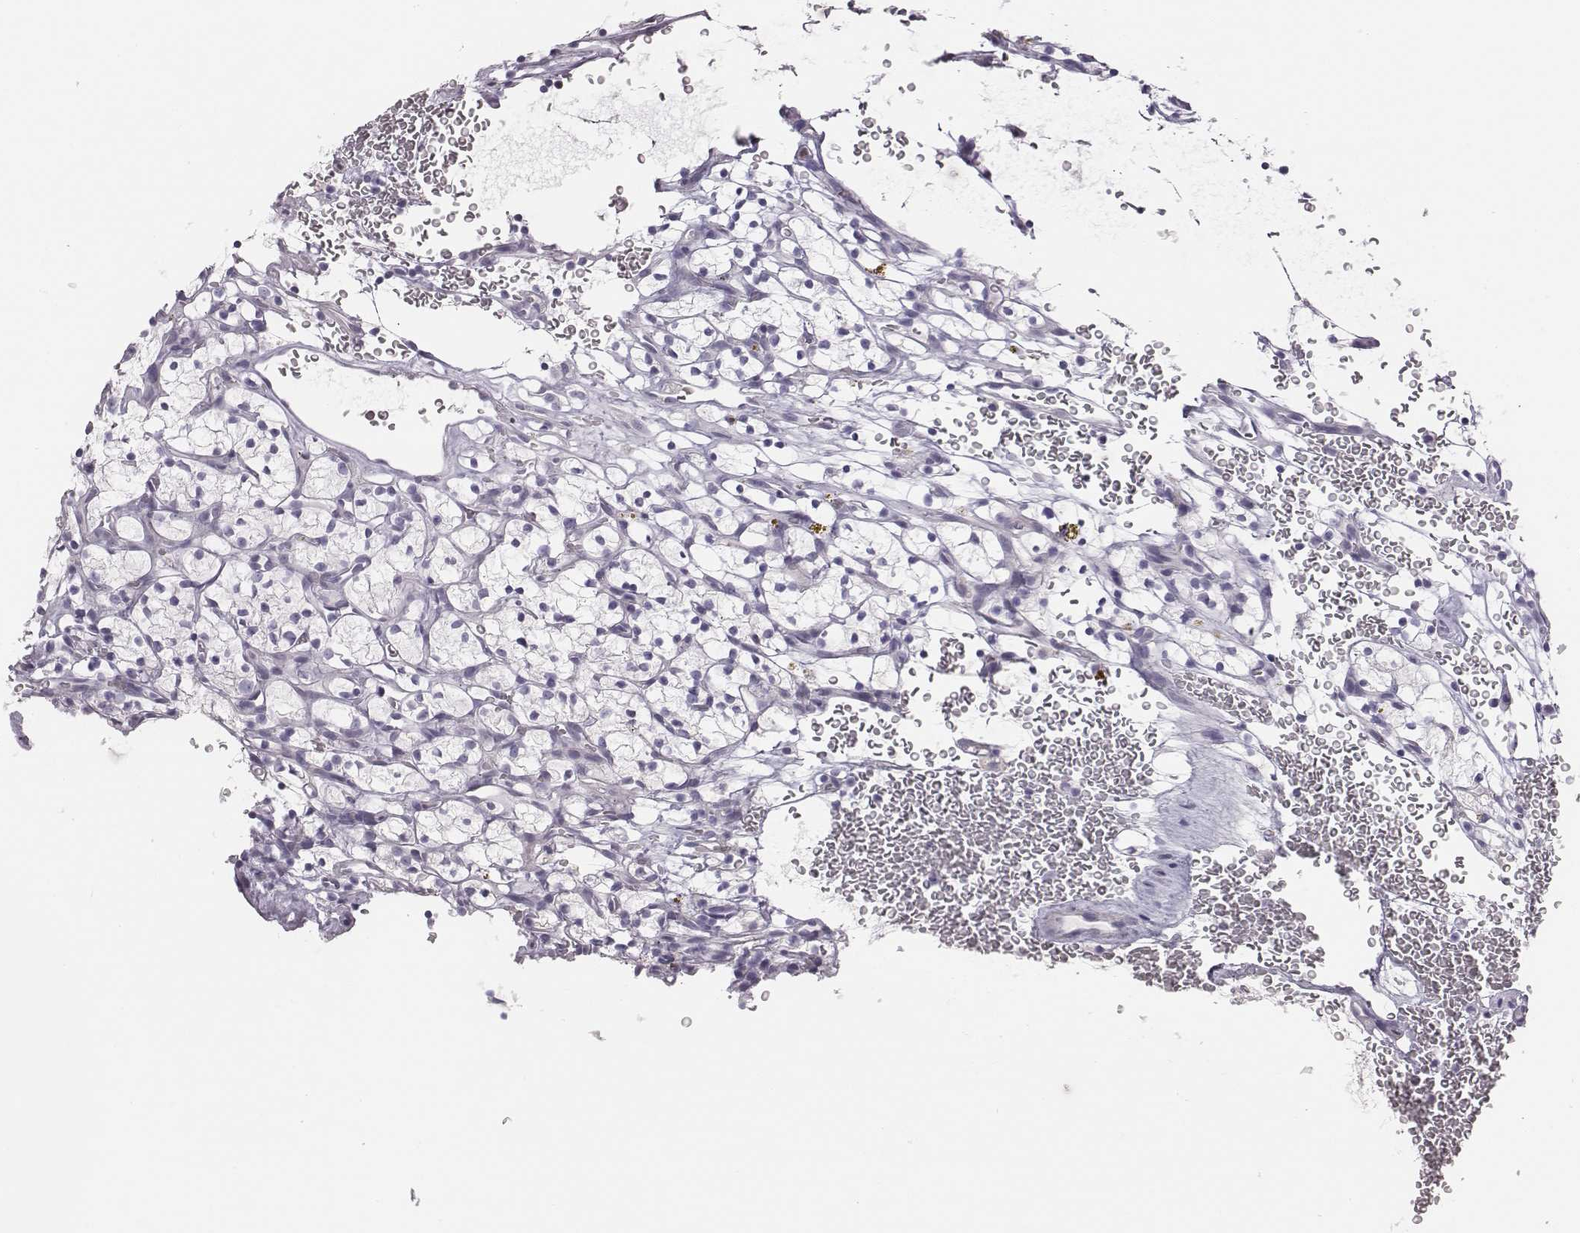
{"staining": {"intensity": "negative", "quantity": "none", "location": "none"}, "tissue": "renal cancer", "cell_type": "Tumor cells", "image_type": "cancer", "snomed": [{"axis": "morphology", "description": "Adenocarcinoma, NOS"}, {"axis": "topography", "description": "Kidney"}], "caption": "This is an immunohistochemistry (IHC) photomicrograph of renal cancer. There is no positivity in tumor cells.", "gene": "ADAM7", "patient": {"sex": "female", "age": 64}}